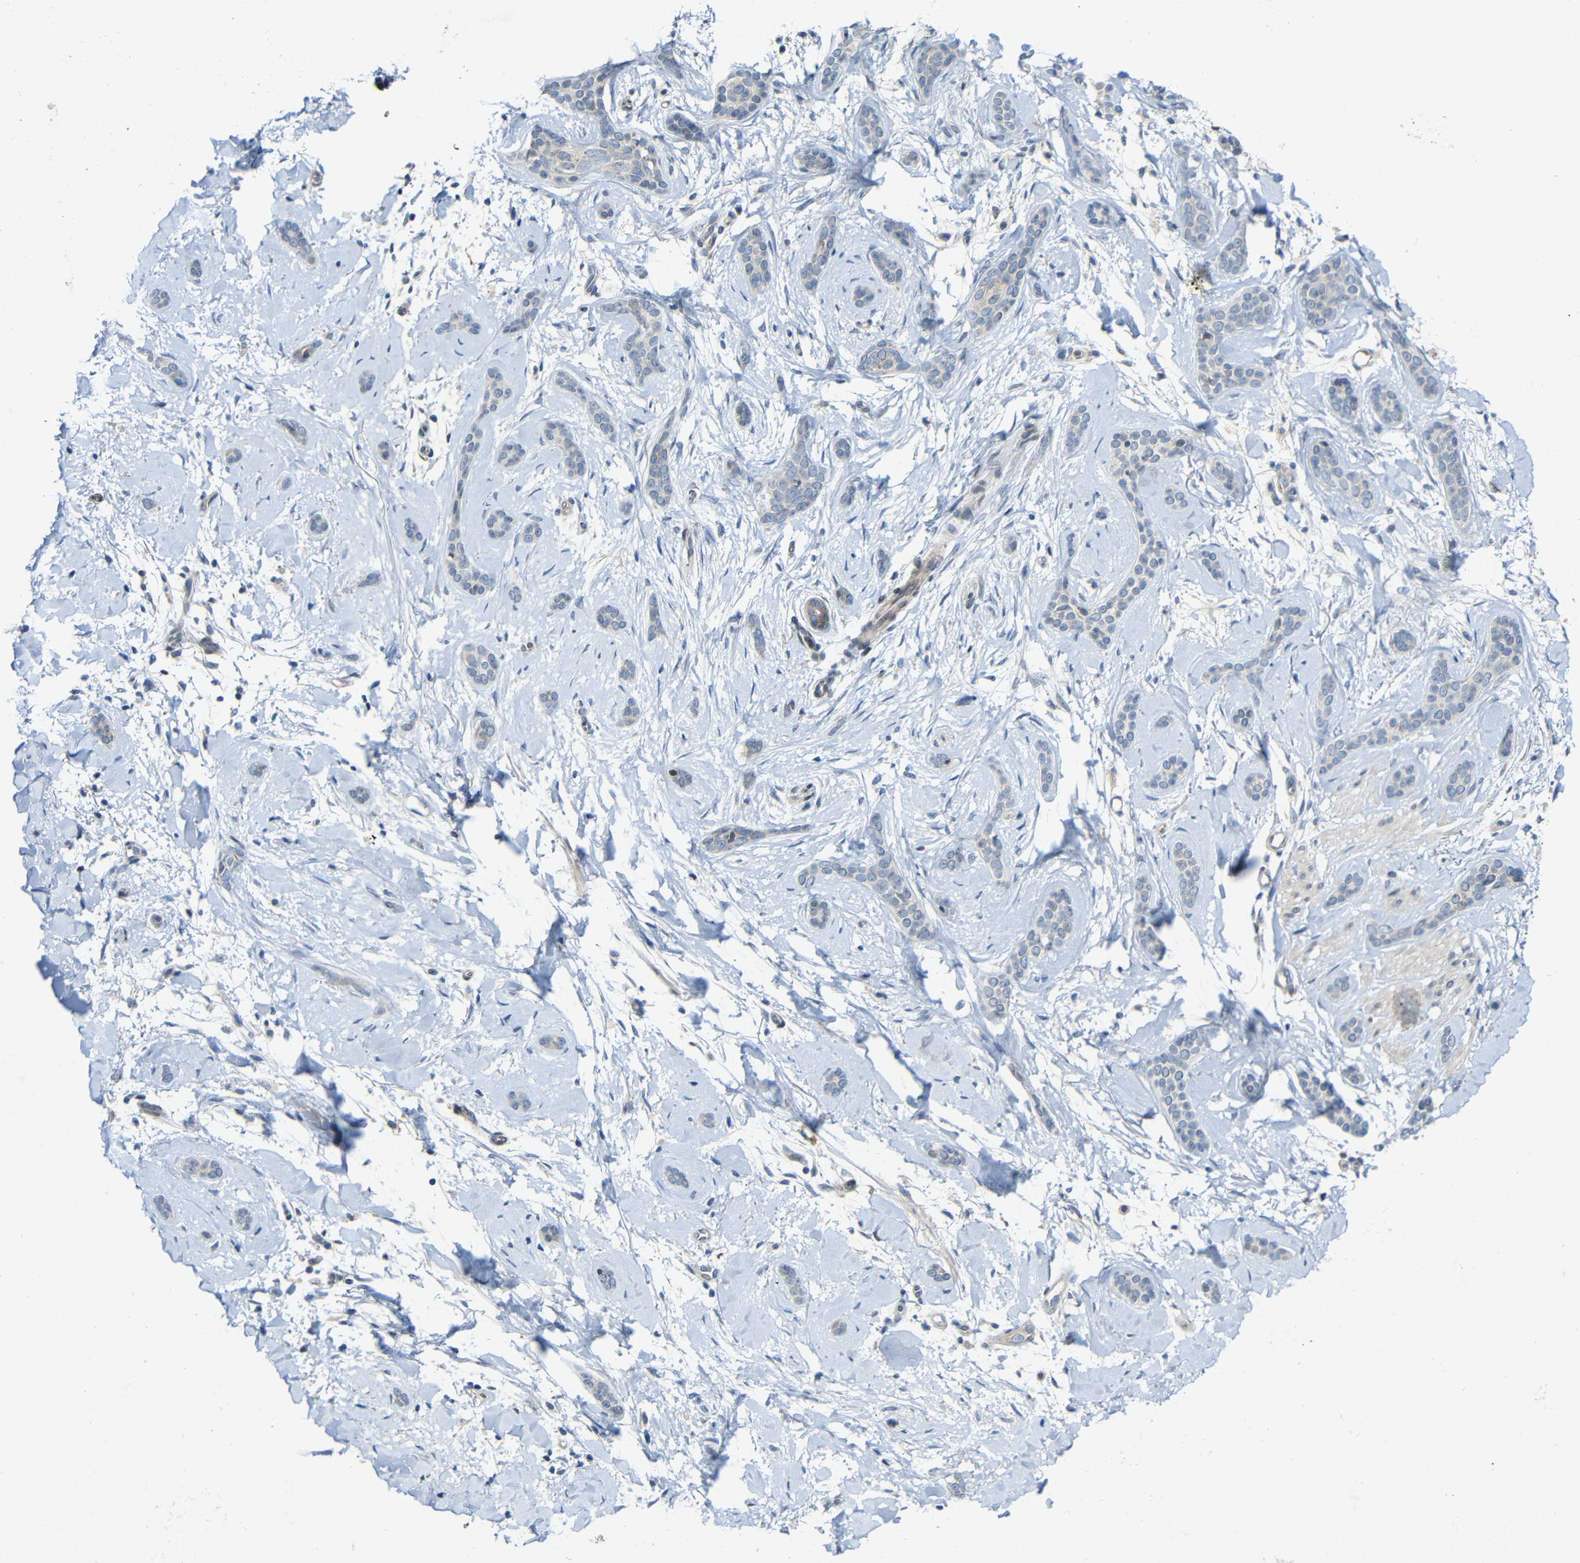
{"staining": {"intensity": "negative", "quantity": "none", "location": "none"}, "tissue": "skin cancer", "cell_type": "Tumor cells", "image_type": "cancer", "snomed": [{"axis": "morphology", "description": "Basal cell carcinoma"}, {"axis": "morphology", "description": "Adnexal tumor, benign"}, {"axis": "topography", "description": "Skin"}], "caption": "DAB (3,3'-diaminobenzidine) immunohistochemical staining of skin cancer (benign adnexal tumor) demonstrates no significant positivity in tumor cells. (Brightfield microscopy of DAB (3,3'-diaminobenzidine) immunohistochemistry at high magnification).", "gene": "TMEM25", "patient": {"sex": "female", "age": 42}}